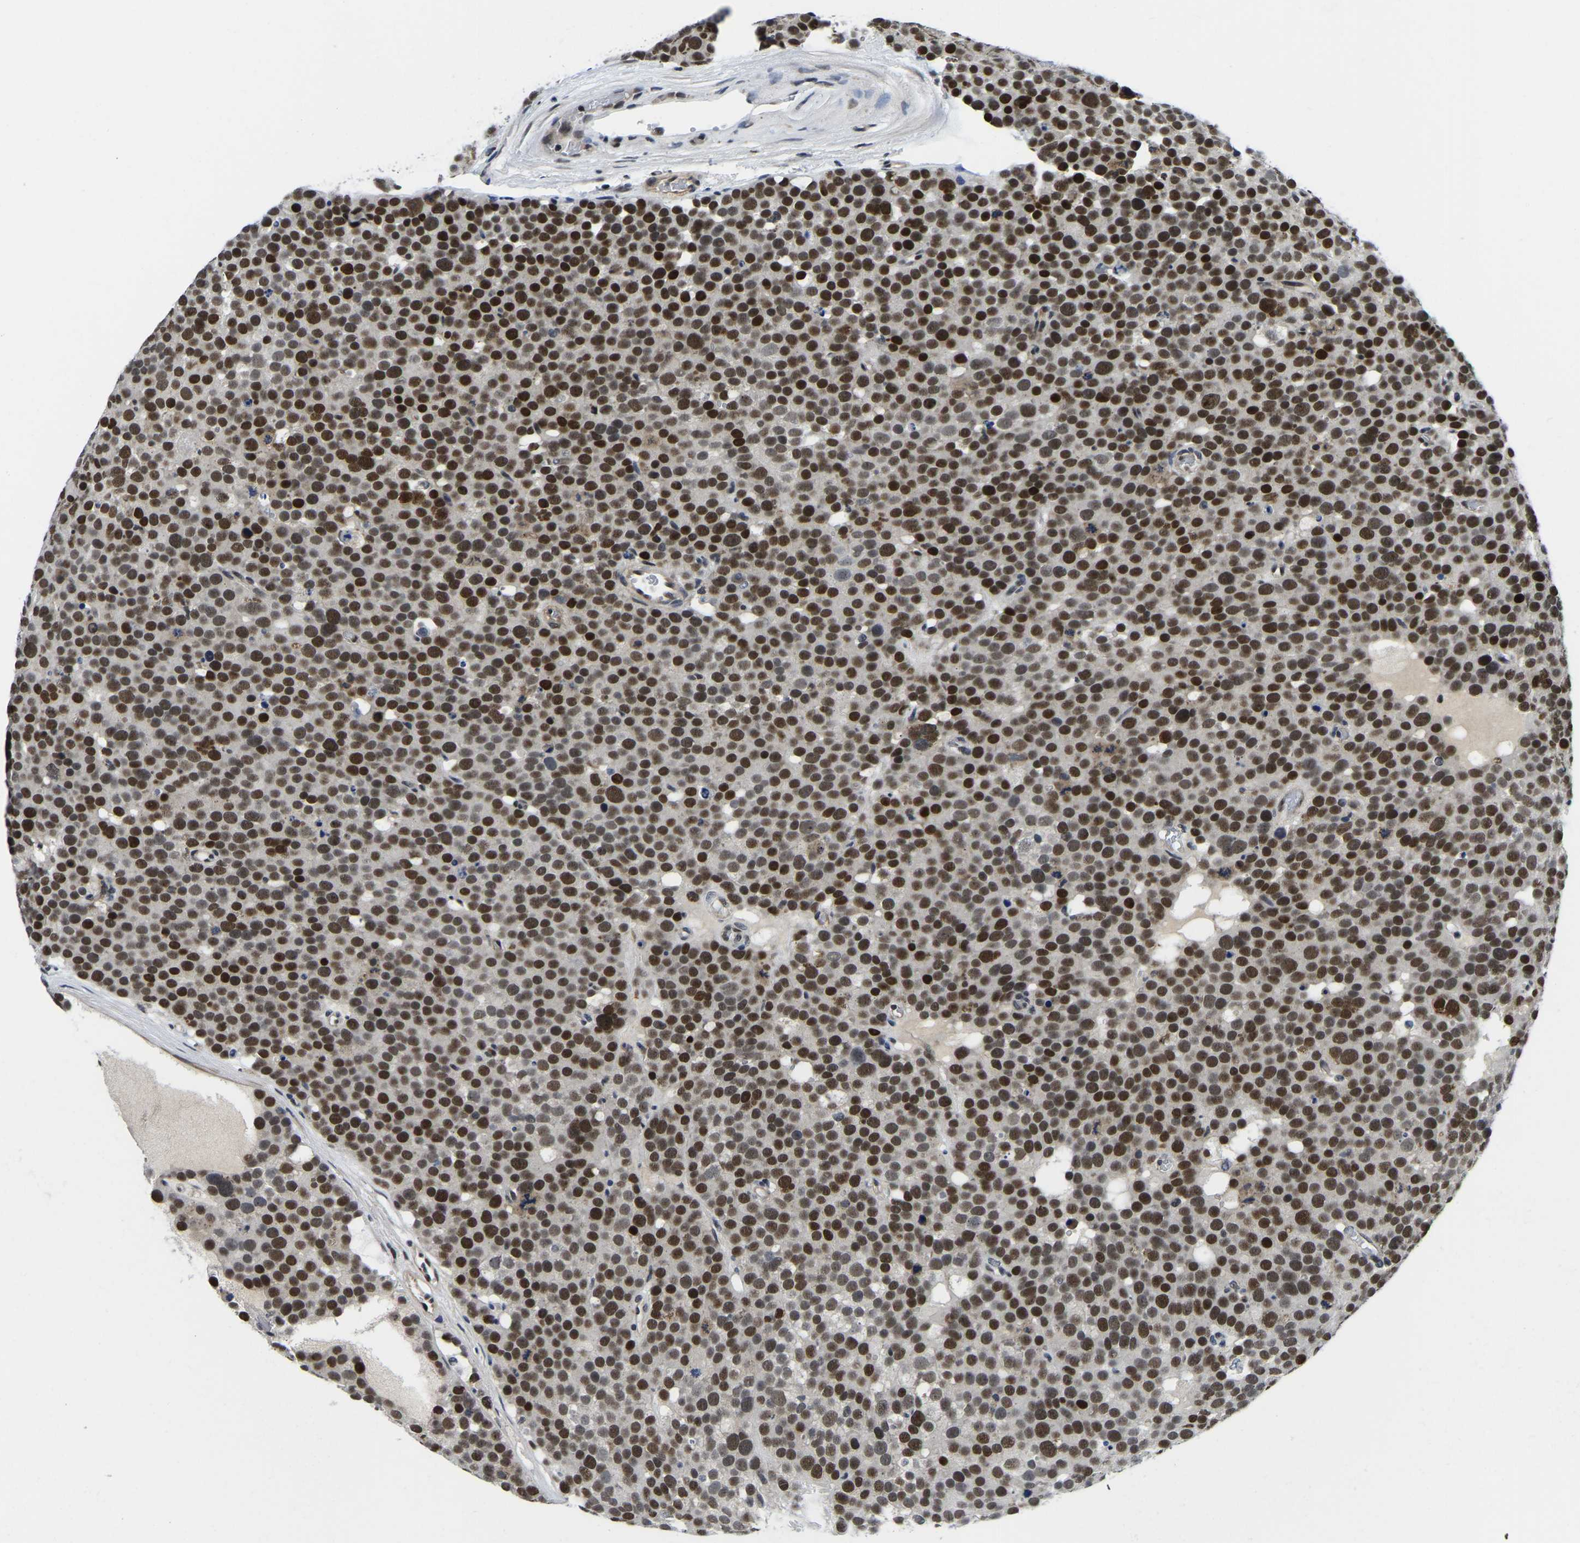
{"staining": {"intensity": "strong", "quantity": ">75%", "location": "nuclear"}, "tissue": "testis cancer", "cell_type": "Tumor cells", "image_type": "cancer", "snomed": [{"axis": "morphology", "description": "Seminoma, NOS"}, {"axis": "topography", "description": "Testis"}], "caption": "Immunohistochemical staining of testis cancer demonstrates strong nuclear protein positivity in approximately >75% of tumor cells.", "gene": "POLDIP3", "patient": {"sex": "male", "age": 71}}